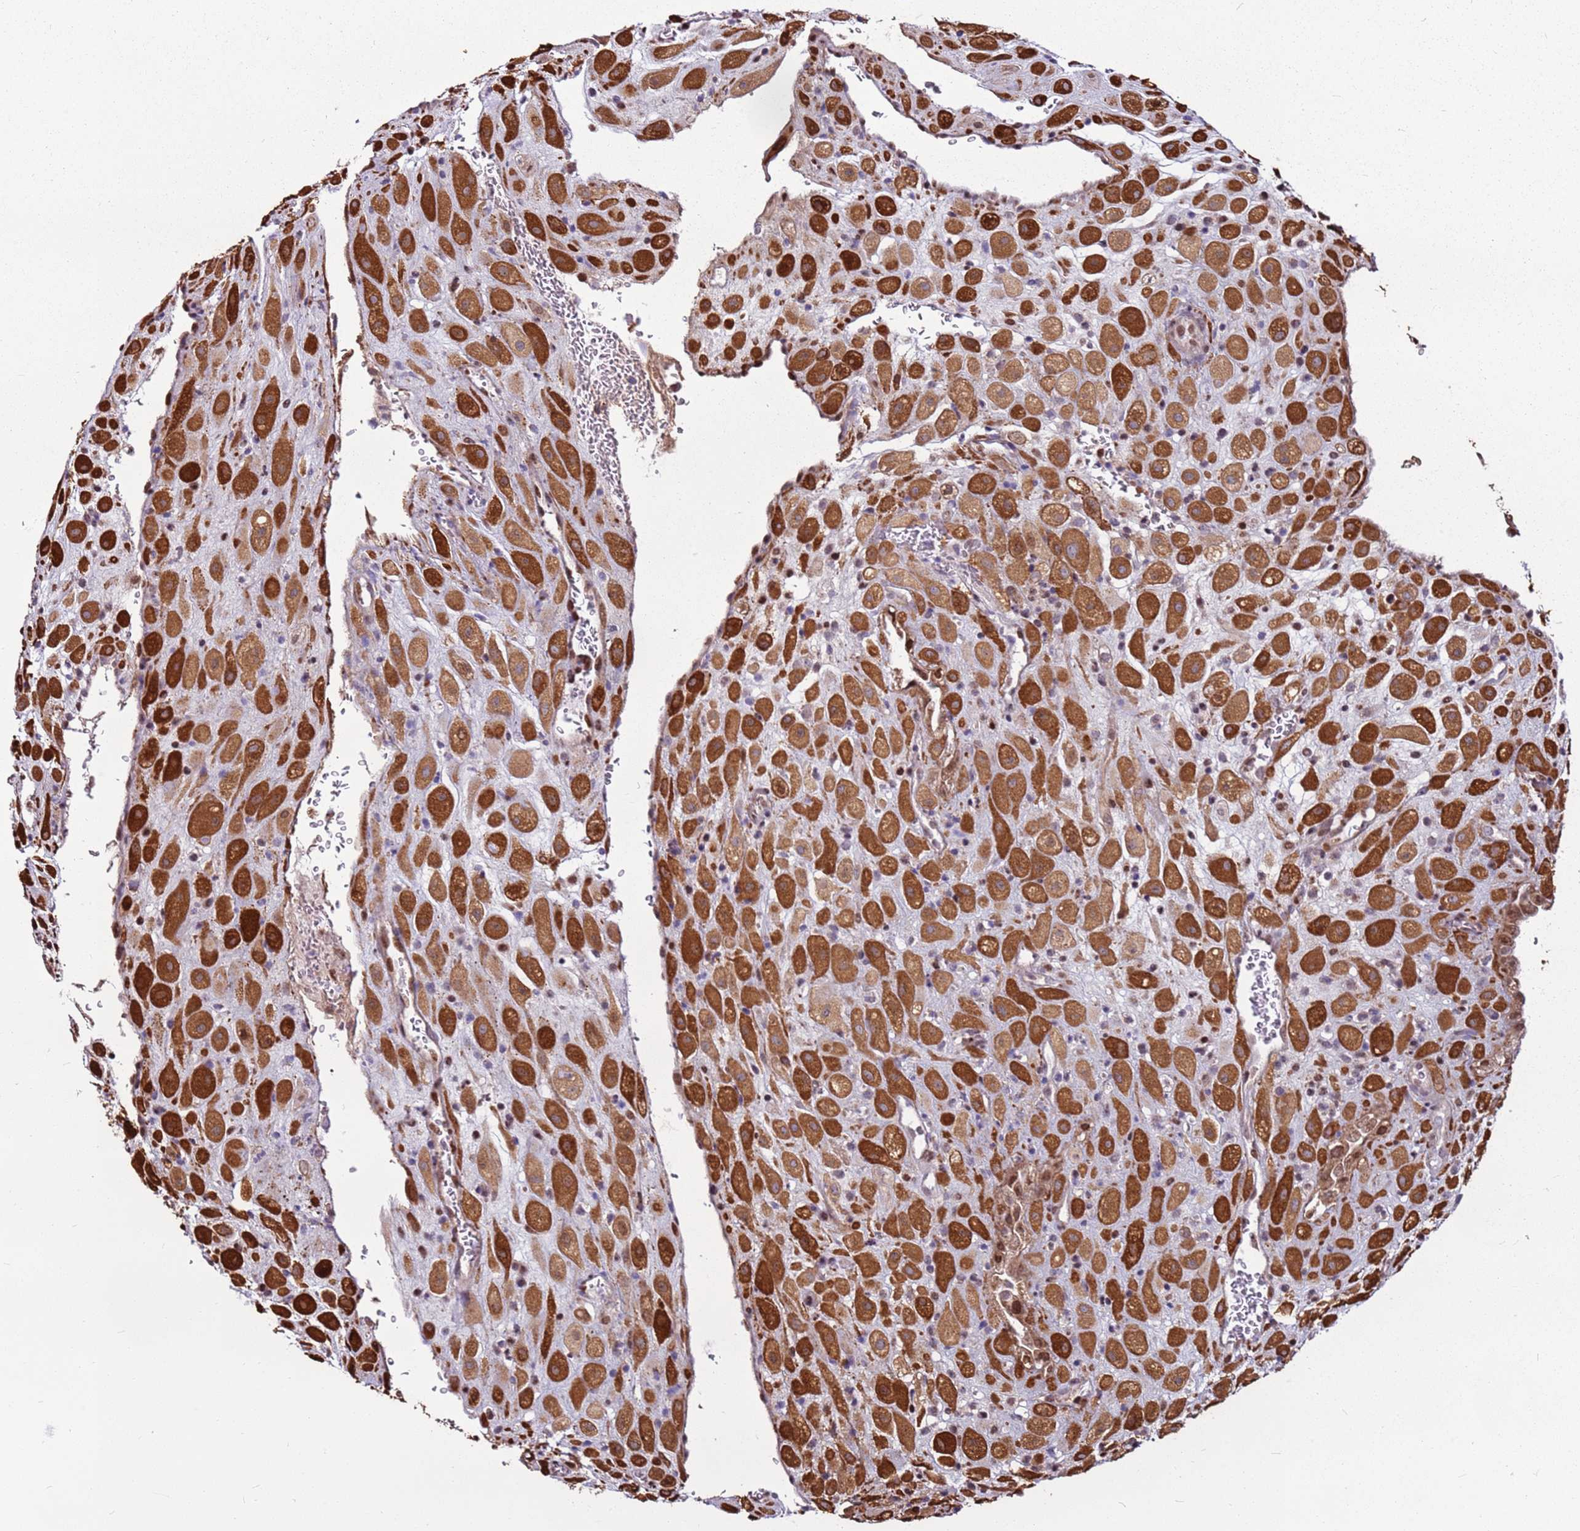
{"staining": {"intensity": "strong", "quantity": ">75%", "location": "cytoplasmic/membranous"}, "tissue": "placenta", "cell_type": "Decidual cells", "image_type": "normal", "snomed": [{"axis": "morphology", "description": "Normal tissue, NOS"}, {"axis": "topography", "description": "Placenta"}], "caption": "Immunohistochemistry image of unremarkable human placenta stained for a protein (brown), which shows high levels of strong cytoplasmic/membranous expression in approximately >75% of decidual cells.", "gene": "PCTP", "patient": {"sex": "female", "age": 35}}